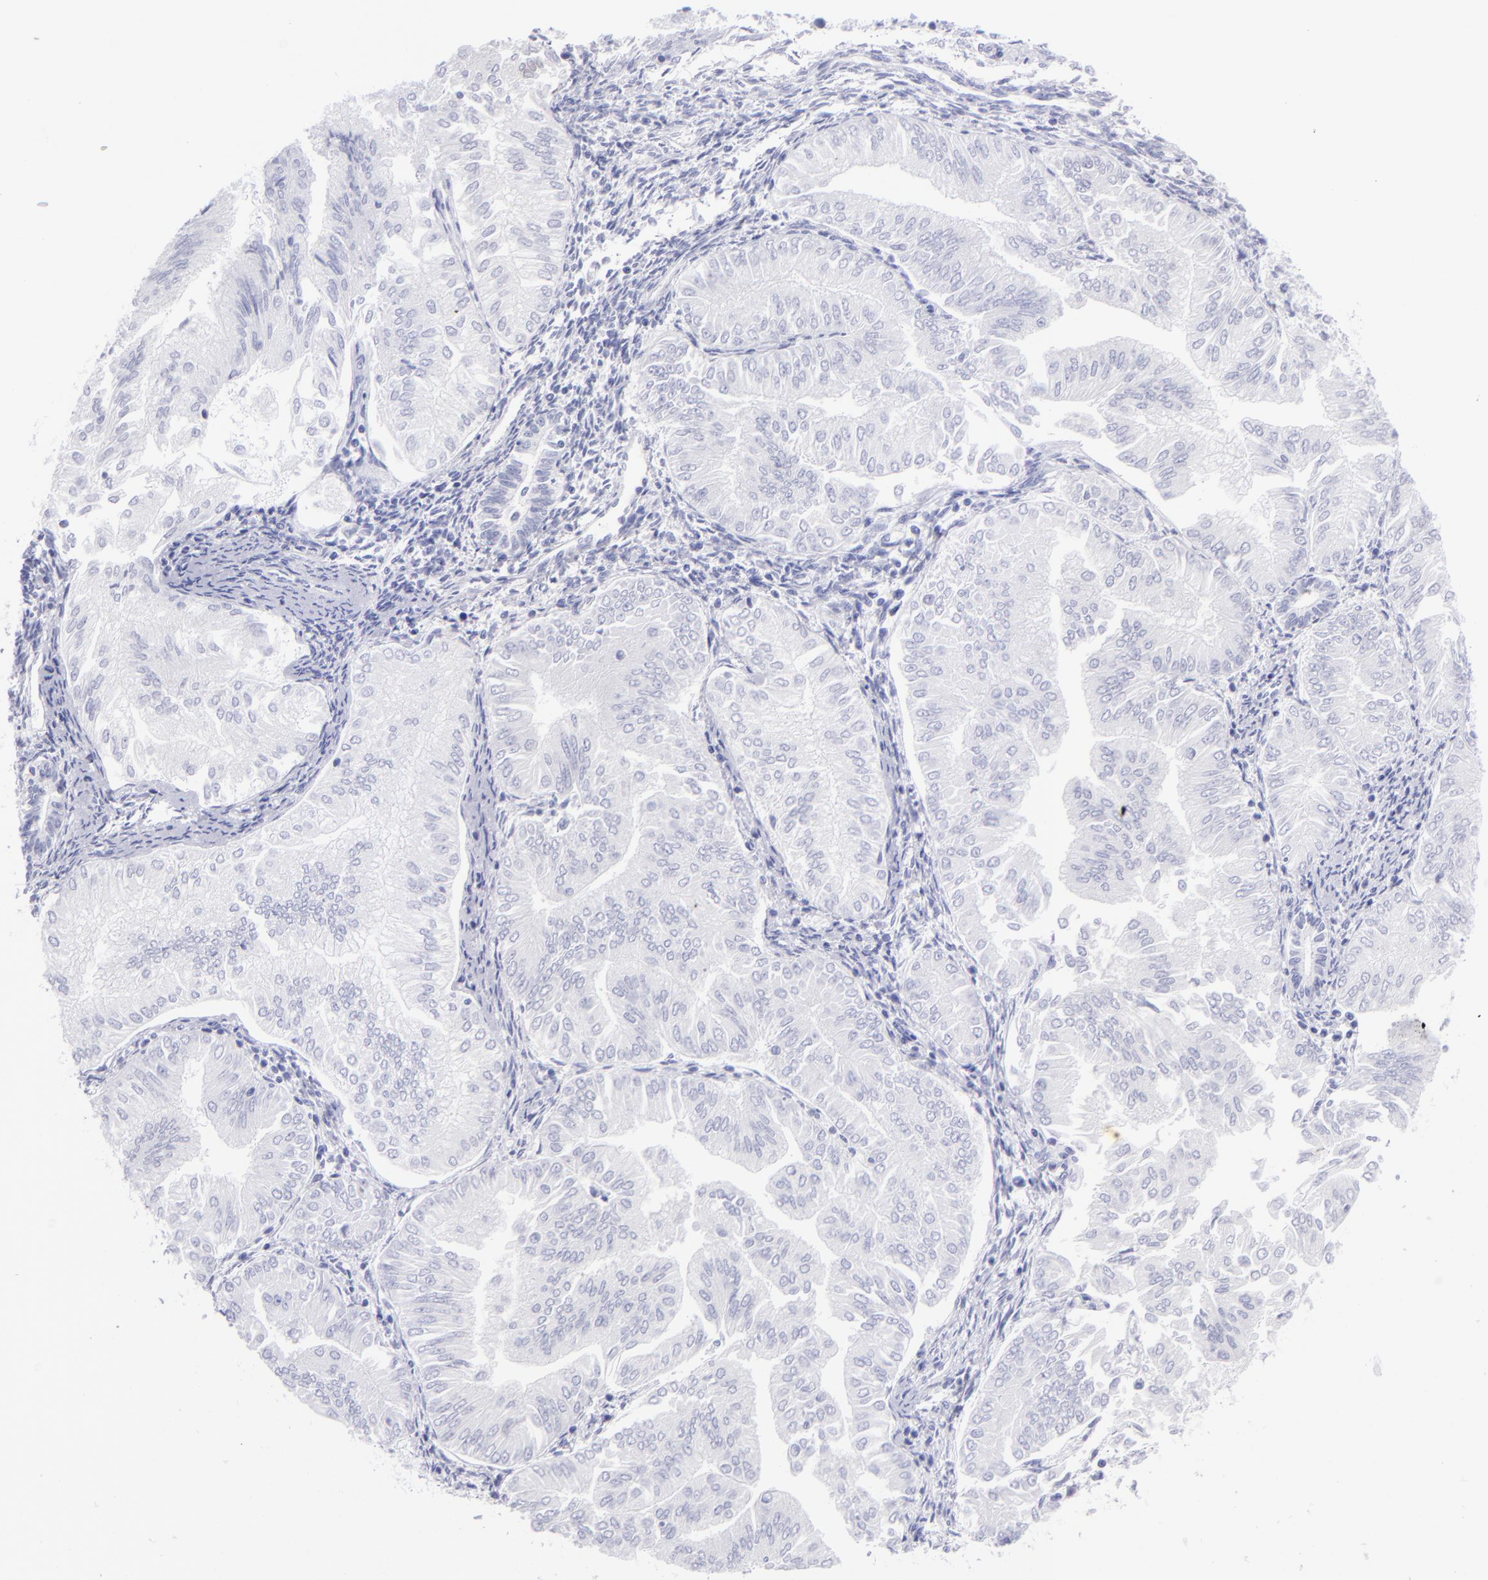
{"staining": {"intensity": "negative", "quantity": "none", "location": "none"}, "tissue": "endometrial cancer", "cell_type": "Tumor cells", "image_type": "cancer", "snomed": [{"axis": "morphology", "description": "Adenocarcinoma, NOS"}, {"axis": "topography", "description": "Endometrium"}], "caption": "IHC histopathology image of human endometrial cancer stained for a protein (brown), which exhibits no positivity in tumor cells.", "gene": "SLC1A2", "patient": {"sex": "female", "age": 53}}